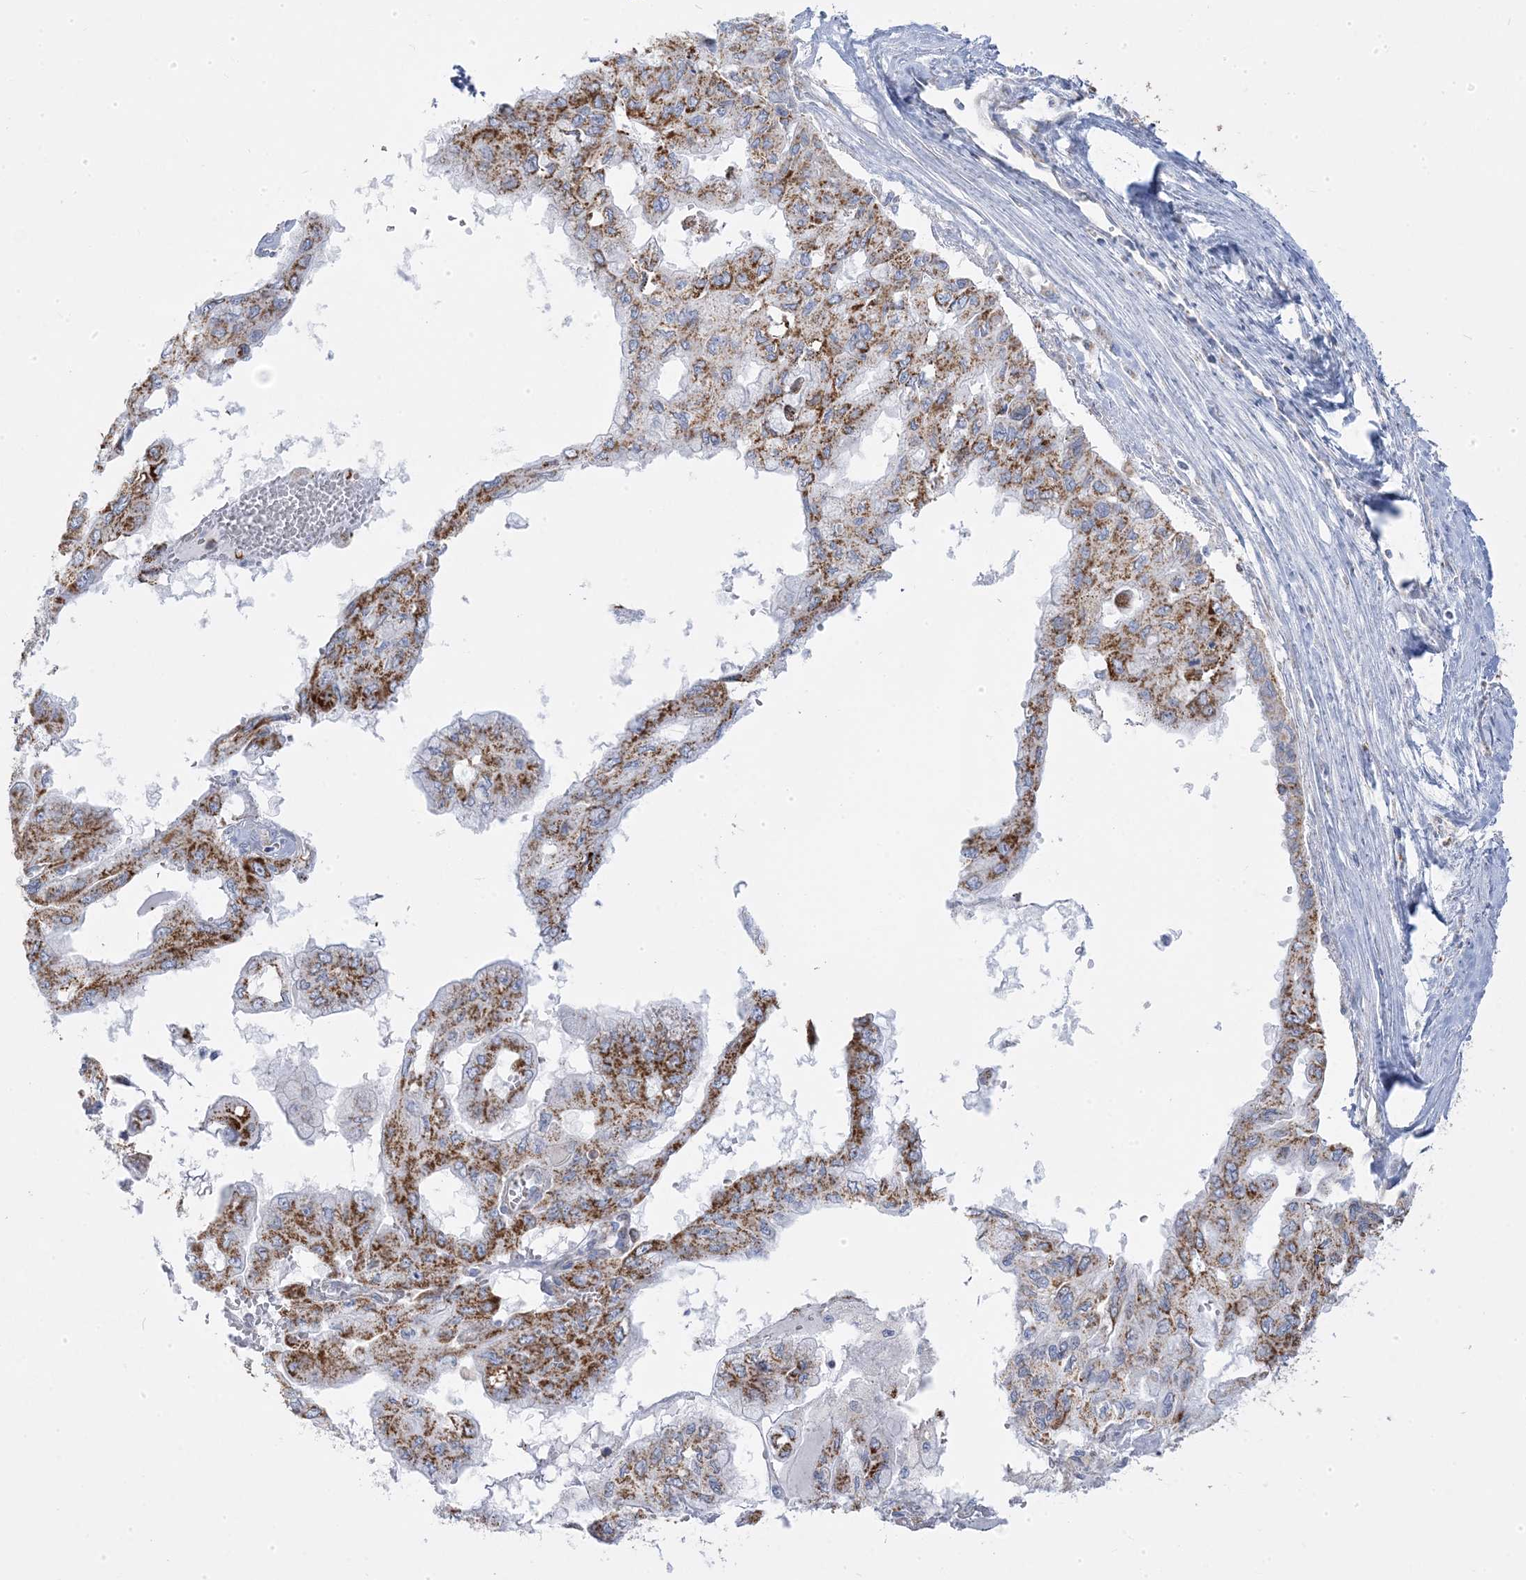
{"staining": {"intensity": "moderate", "quantity": ">75%", "location": "cytoplasmic/membranous"}, "tissue": "pancreatic cancer", "cell_type": "Tumor cells", "image_type": "cancer", "snomed": [{"axis": "morphology", "description": "Adenocarcinoma, NOS"}, {"axis": "topography", "description": "Pancreas"}], "caption": "Pancreatic cancer stained with DAB (3,3'-diaminobenzidine) IHC shows medium levels of moderate cytoplasmic/membranous positivity in approximately >75% of tumor cells.", "gene": "PCCB", "patient": {"sex": "male", "age": 51}}